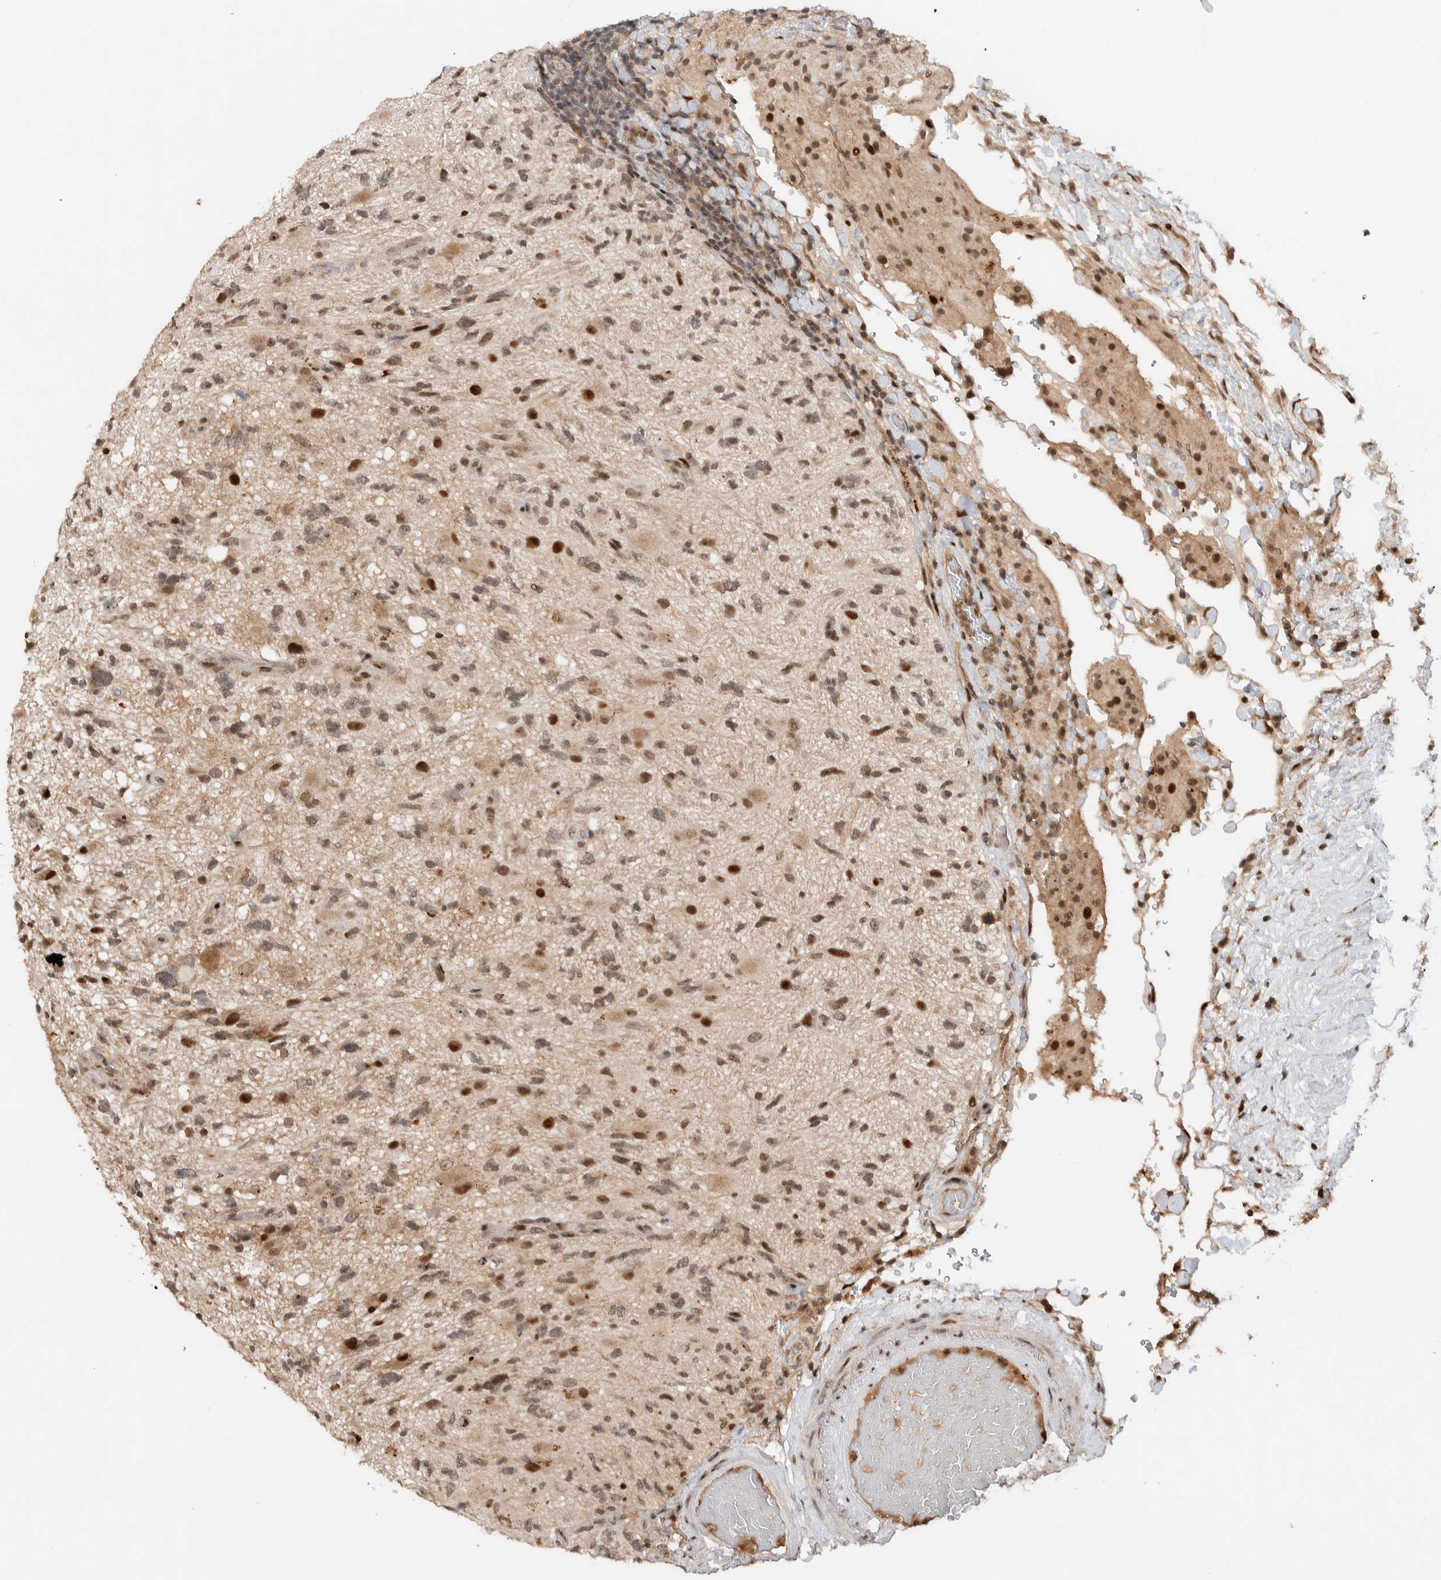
{"staining": {"intensity": "moderate", "quantity": ">75%", "location": "nuclear"}, "tissue": "glioma", "cell_type": "Tumor cells", "image_type": "cancer", "snomed": [{"axis": "morphology", "description": "Glioma, malignant, High grade"}, {"axis": "topography", "description": "Brain"}], "caption": "Human glioma stained for a protein (brown) reveals moderate nuclear positive staining in about >75% of tumor cells.", "gene": "ZNF521", "patient": {"sex": "male", "age": 33}}